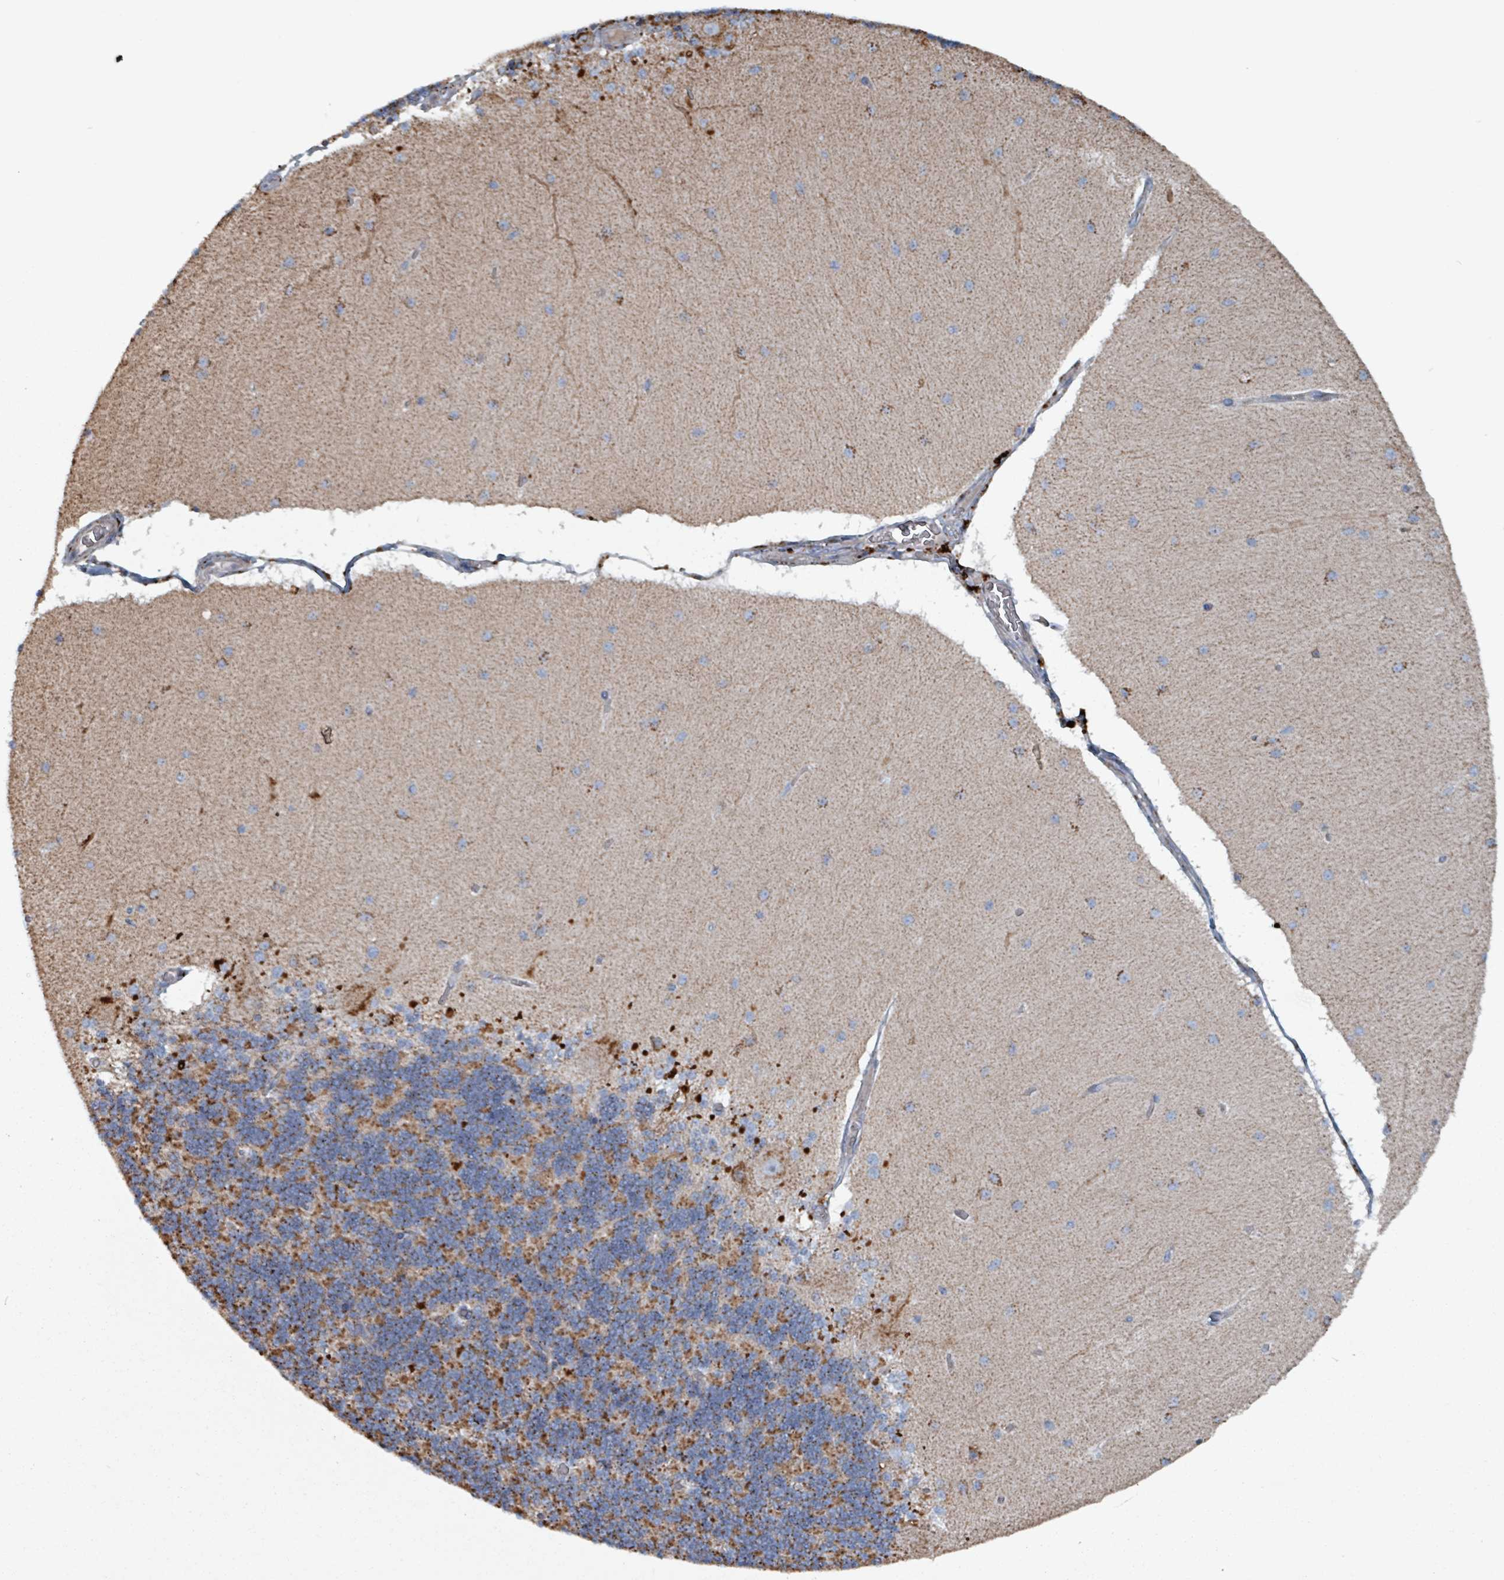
{"staining": {"intensity": "moderate", "quantity": "25%-75%", "location": "cytoplasmic/membranous"}, "tissue": "cerebellum", "cell_type": "Cells in granular layer", "image_type": "normal", "snomed": [{"axis": "morphology", "description": "Normal tissue, NOS"}, {"axis": "topography", "description": "Cerebellum"}], "caption": "Benign cerebellum shows moderate cytoplasmic/membranous positivity in approximately 25%-75% of cells in granular layer, visualized by immunohistochemistry. (DAB (3,3'-diaminobenzidine) IHC, brown staining for protein, blue staining for nuclei).", "gene": "ABHD18", "patient": {"sex": "female", "age": 54}}